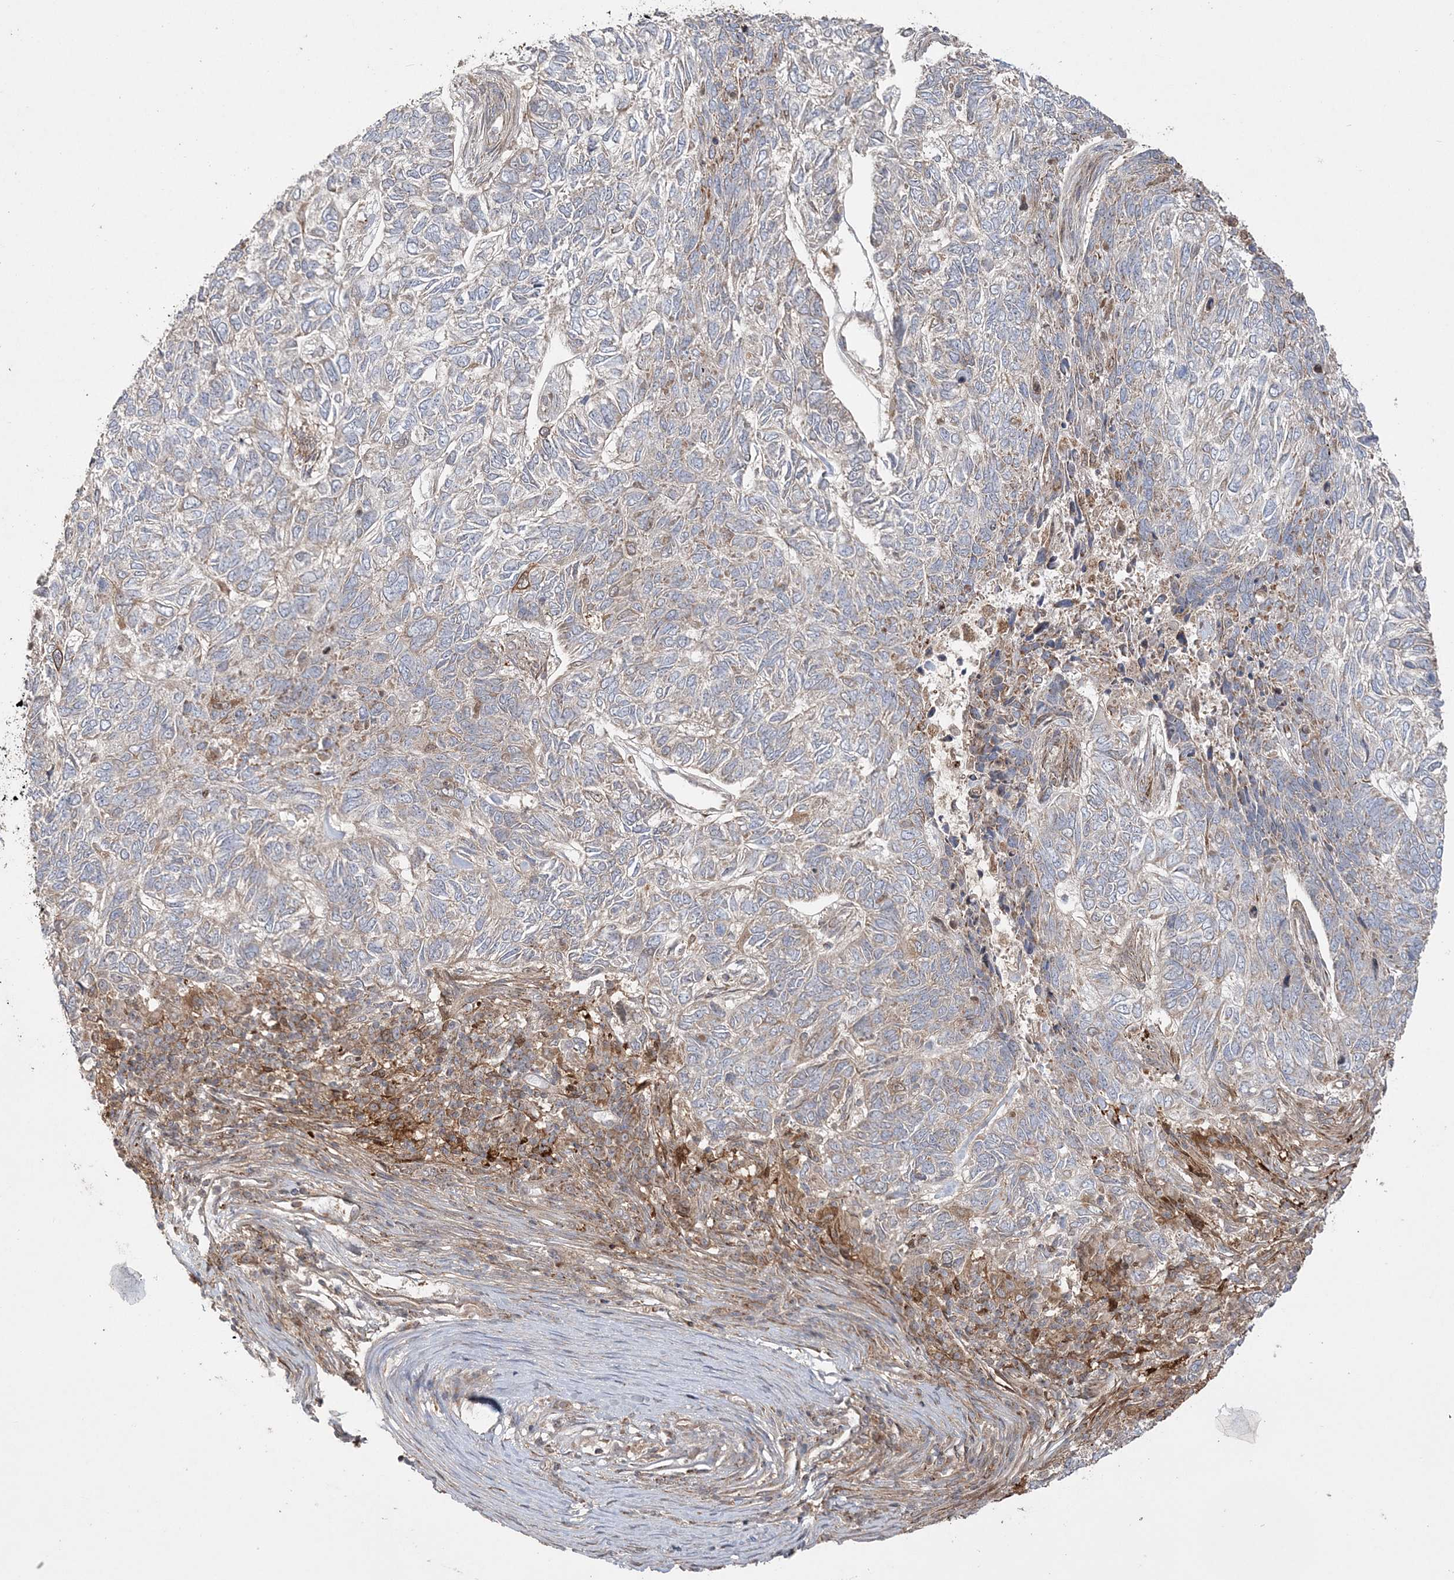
{"staining": {"intensity": "weak", "quantity": "<25%", "location": "cytoplasmic/membranous"}, "tissue": "skin cancer", "cell_type": "Tumor cells", "image_type": "cancer", "snomed": [{"axis": "morphology", "description": "Basal cell carcinoma"}, {"axis": "topography", "description": "Skin"}], "caption": "There is no significant staining in tumor cells of basal cell carcinoma (skin).", "gene": "SCLT1", "patient": {"sex": "female", "age": 65}}